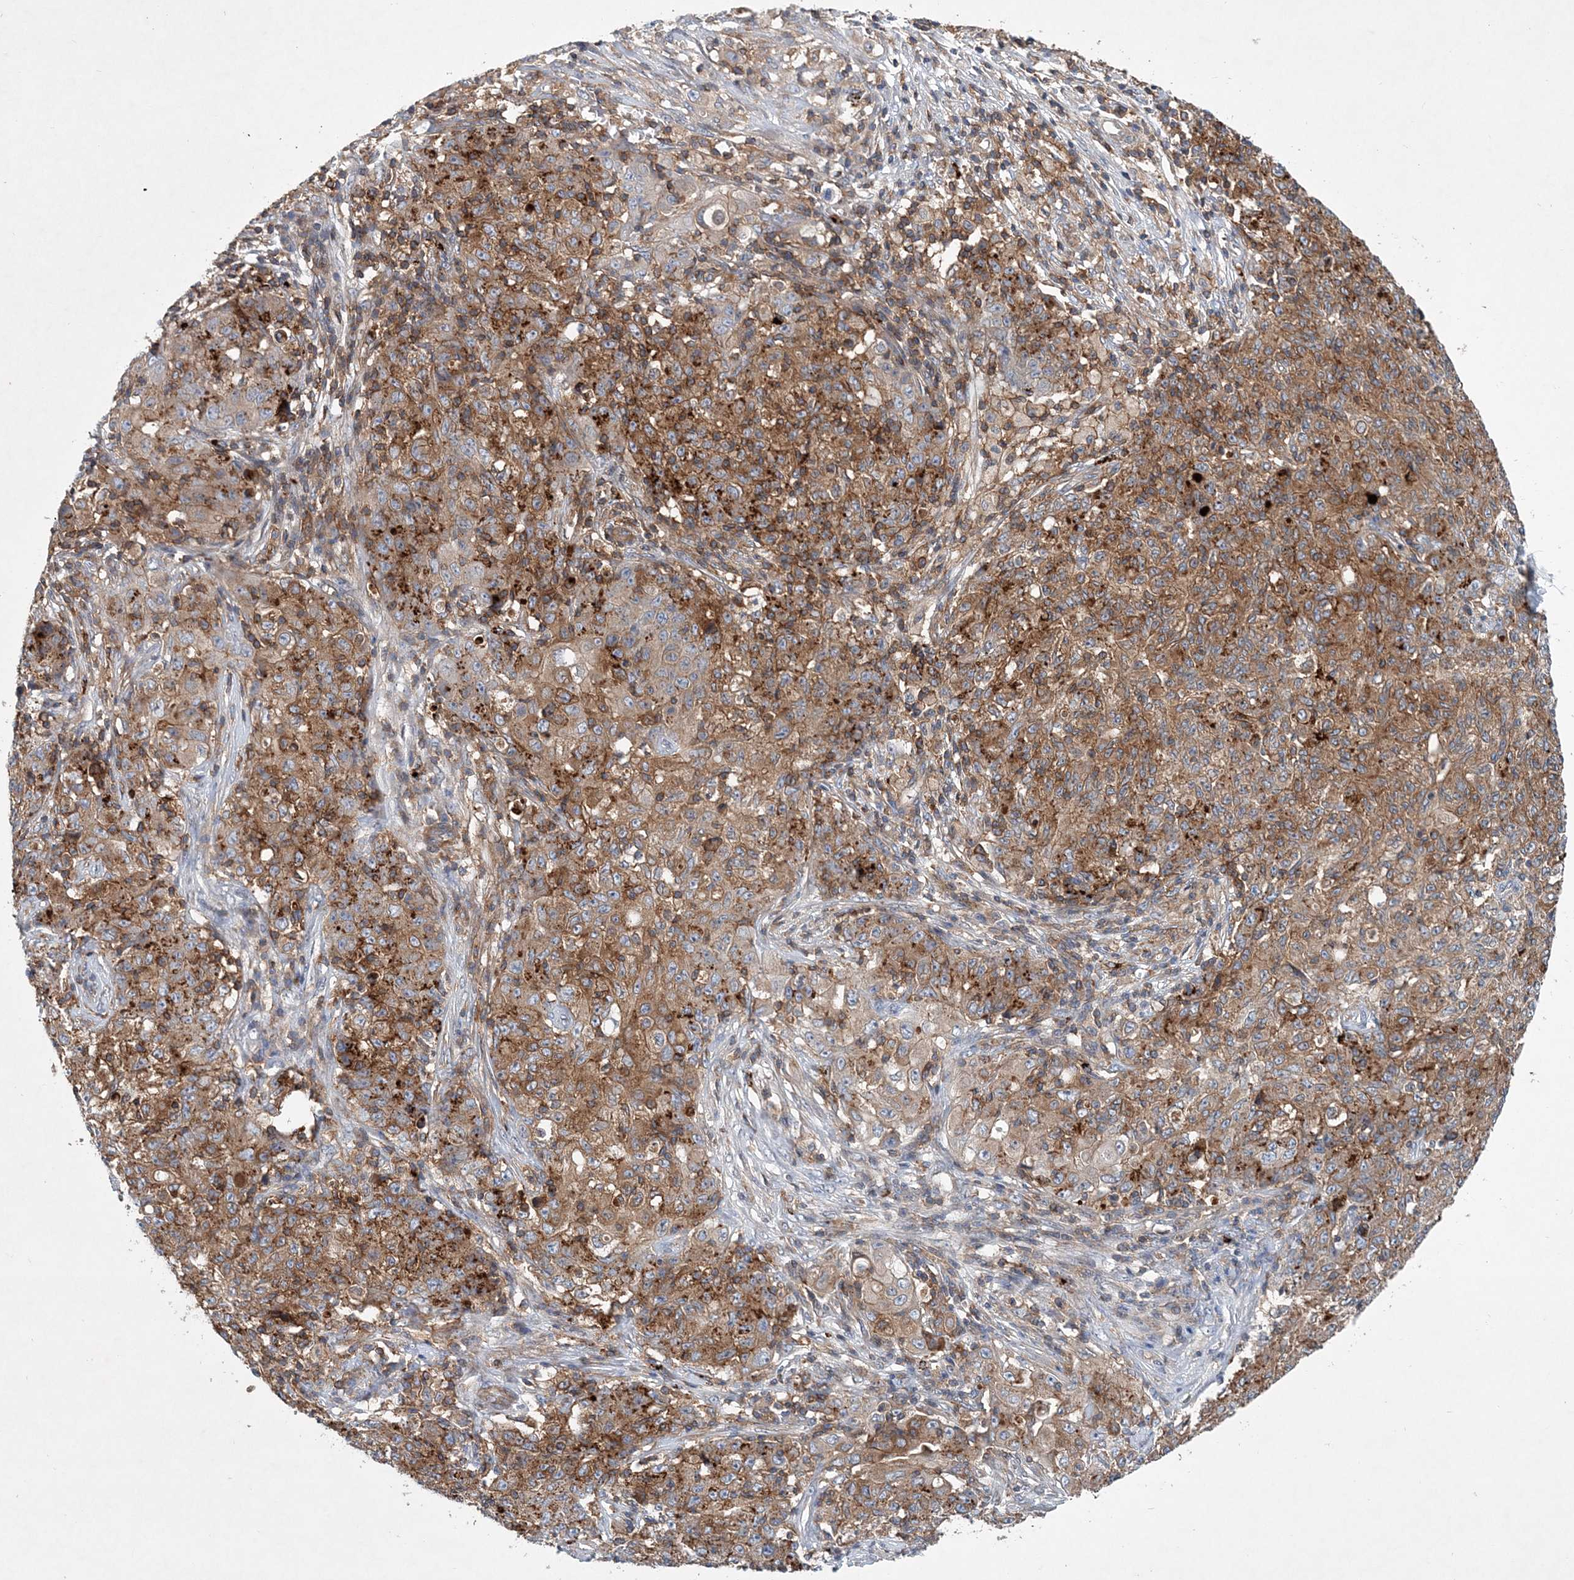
{"staining": {"intensity": "moderate", "quantity": ">75%", "location": "cytoplasmic/membranous"}, "tissue": "ovarian cancer", "cell_type": "Tumor cells", "image_type": "cancer", "snomed": [{"axis": "morphology", "description": "Carcinoma, endometroid"}, {"axis": "topography", "description": "Ovary"}], "caption": "Tumor cells demonstrate moderate cytoplasmic/membranous expression in approximately >75% of cells in endometroid carcinoma (ovarian).", "gene": "P2RY10", "patient": {"sex": "female", "age": 42}}